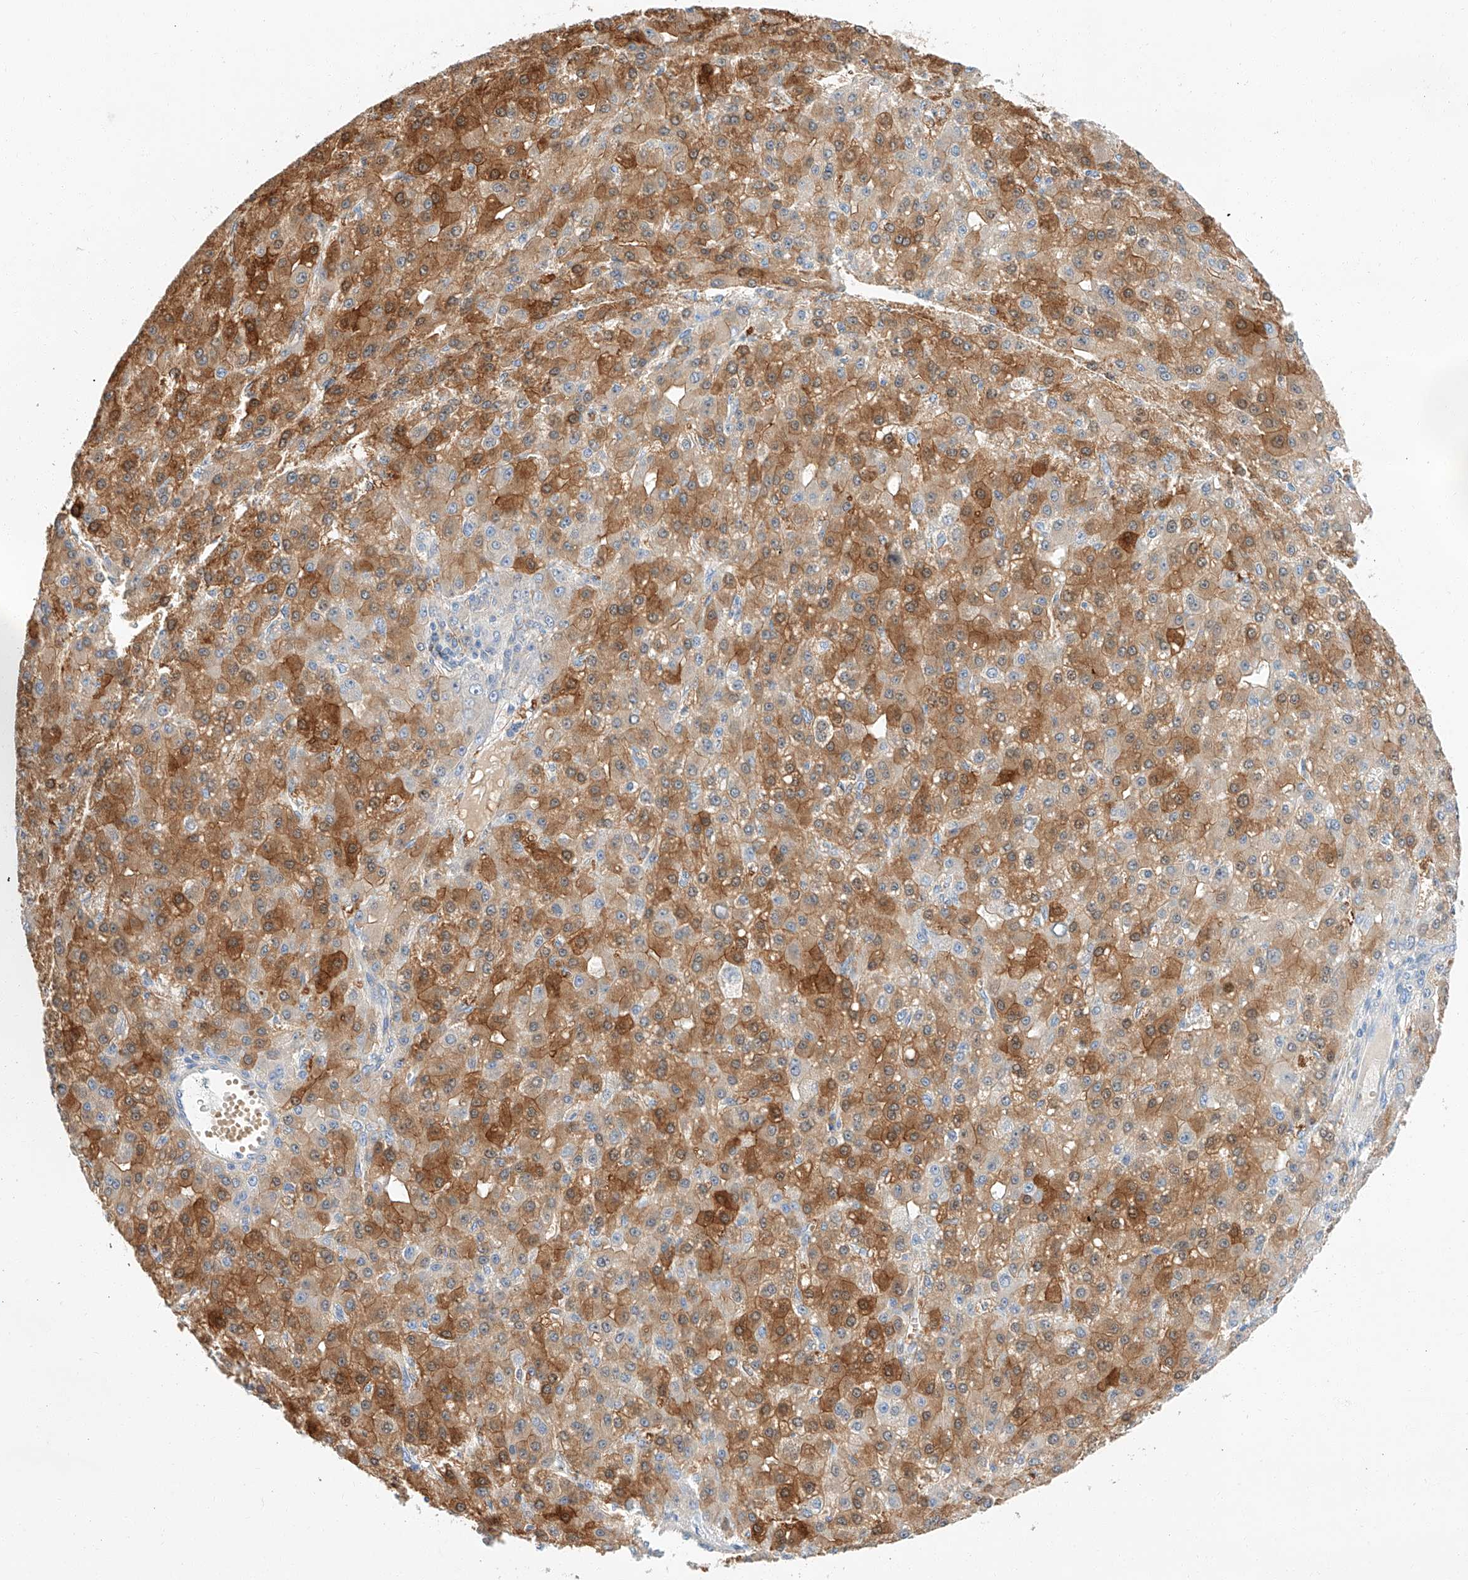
{"staining": {"intensity": "moderate", "quantity": ">75%", "location": "cytoplasmic/membranous"}, "tissue": "liver cancer", "cell_type": "Tumor cells", "image_type": "cancer", "snomed": [{"axis": "morphology", "description": "Carcinoma, Hepatocellular, NOS"}, {"axis": "topography", "description": "Liver"}], "caption": "Moderate cytoplasmic/membranous protein expression is seen in about >75% of tumor cells in liver cancer (hepatocellular carcinoma). Nuclei are stained in blue.", "gene": "GLMN", "patient": {"sex": "male", "age": 67}}